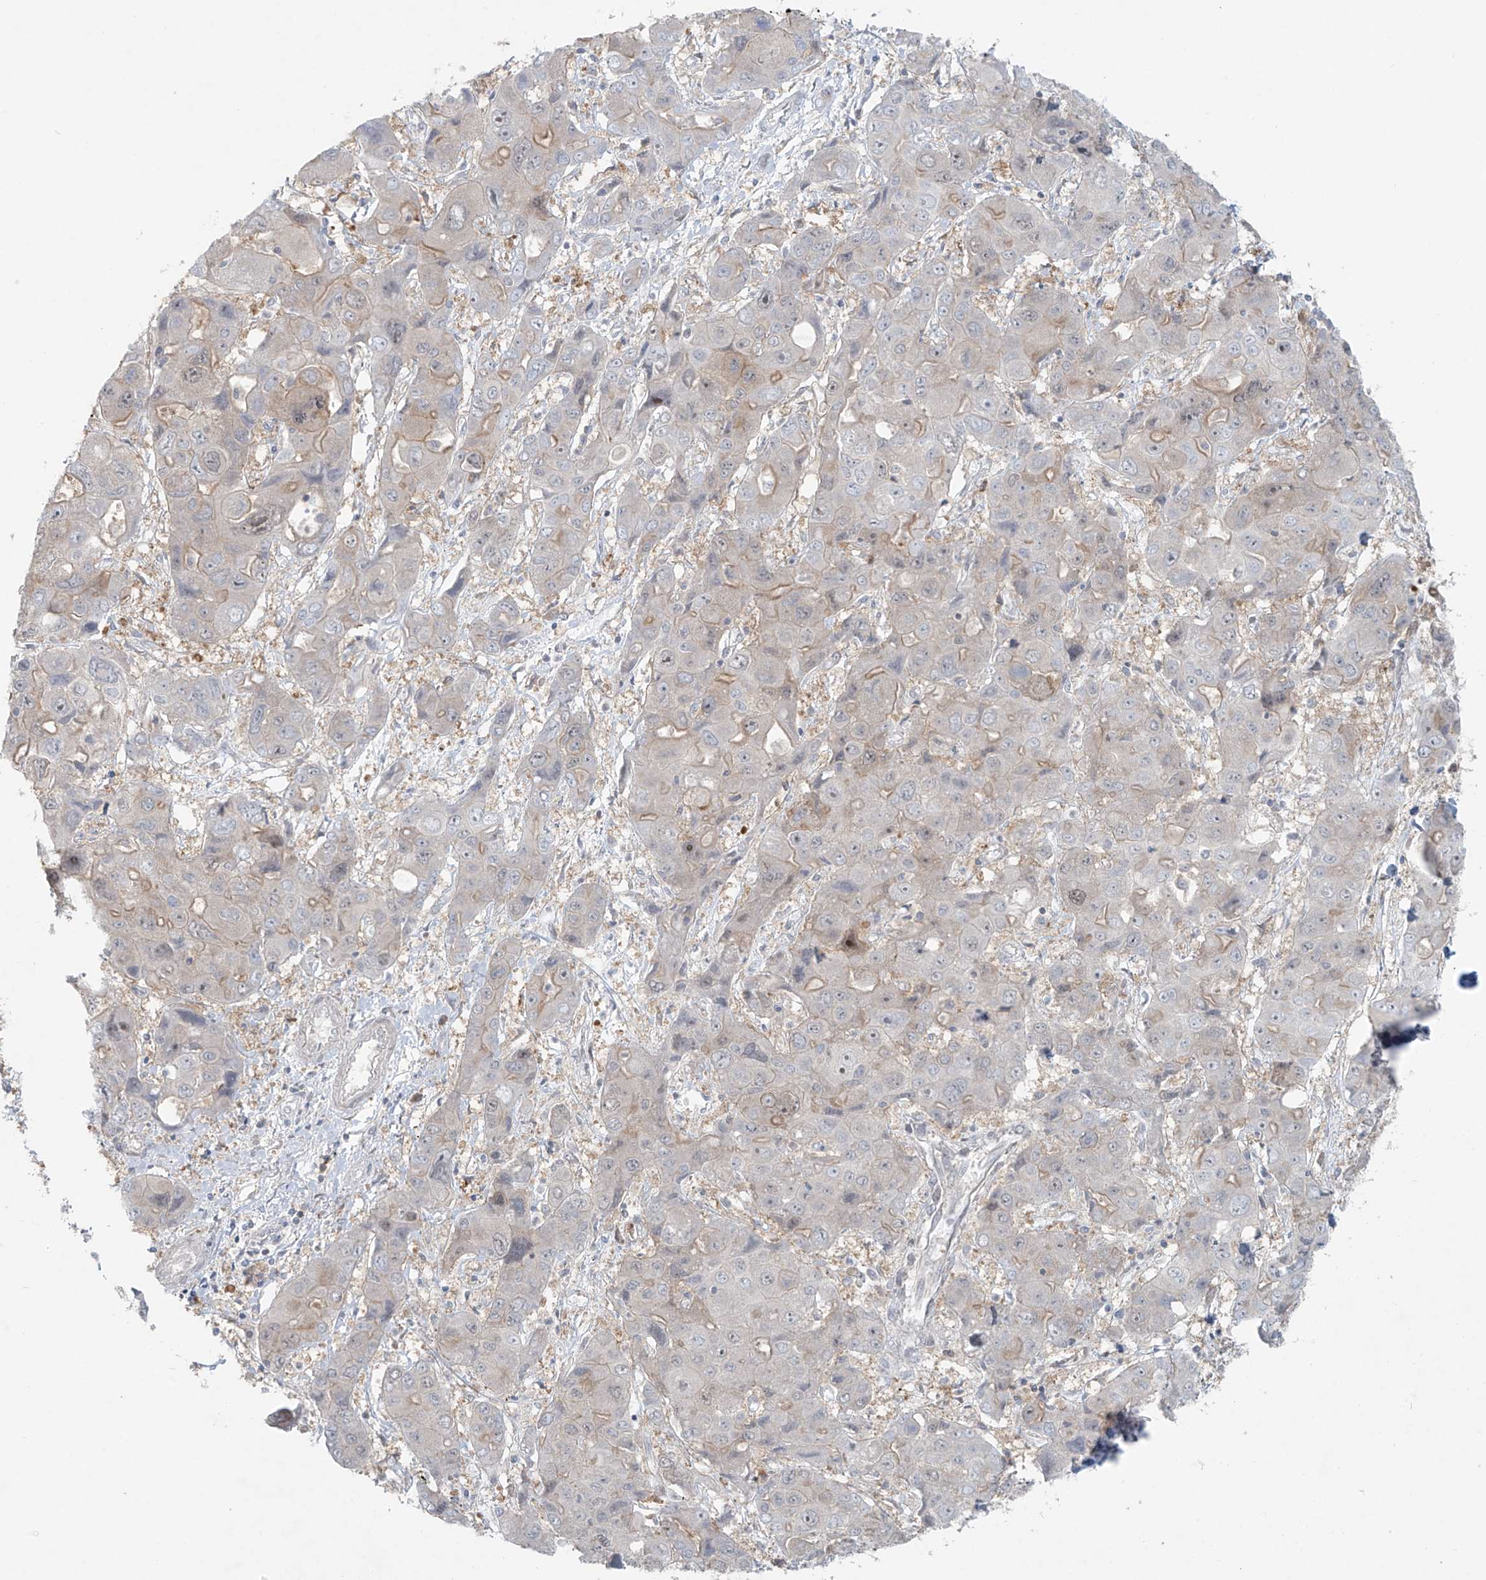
{"staining": {"intensity": "moderate", "quantity": "<25%", "location": "cytoplasmic/membranous"}, "tissue": "liver cancer", "cell_type": "Tumor cells", "image_type": "cancer", "snomed": [{"axis": "morphology", "description": "Cholangiocarcinoma"}, {"axis": "topography", "description": "Liver"}], "caption": "Immunohistochemistry (IHC) (DAB (3,3'-diaminobenzidine)) staining of human liver cancer reveals moderate cytoplasmic/membranous protein expression in approximately <25% of tumor cells.", "gene": "PPAT", "patient": {"sex": "male", "age": 67}}